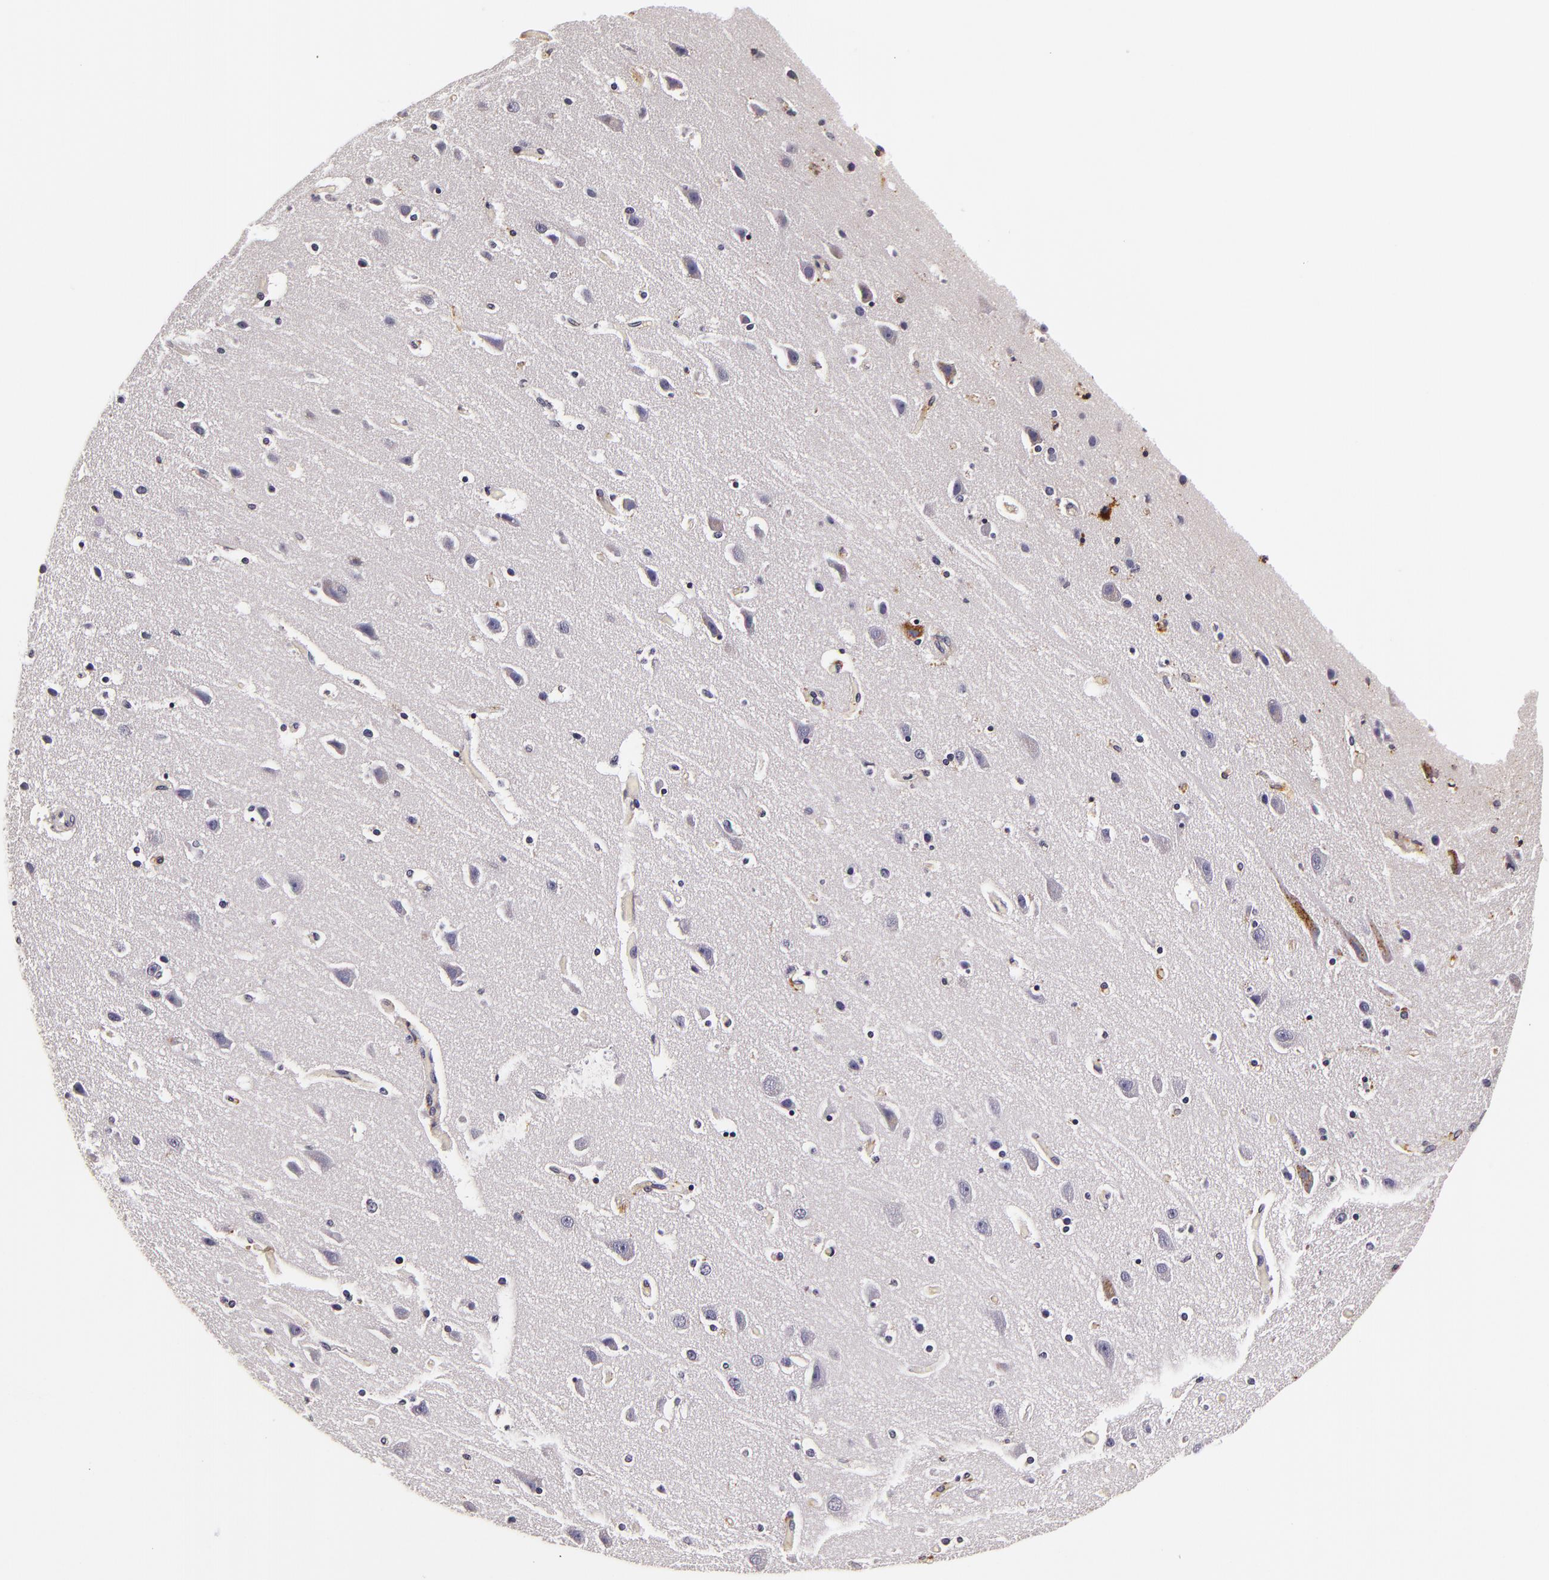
{"staining": {"intensity": "negative", "quantity": "none", "location": "none"}, "tissue": "caudate", "cell_type": "Glial cells", "image_type": "normal", "snomed": [{"axis": "morphology", "description": "Normal tissue, NOS"}, {"axis": "topography", "description": "Lateral ventricle wall"}], "caption": "The micrograph displays no staining of glial cells in normal caudate.", "gene": "LGALS3BP", "patient": {"sex": "female", "age": 54}}